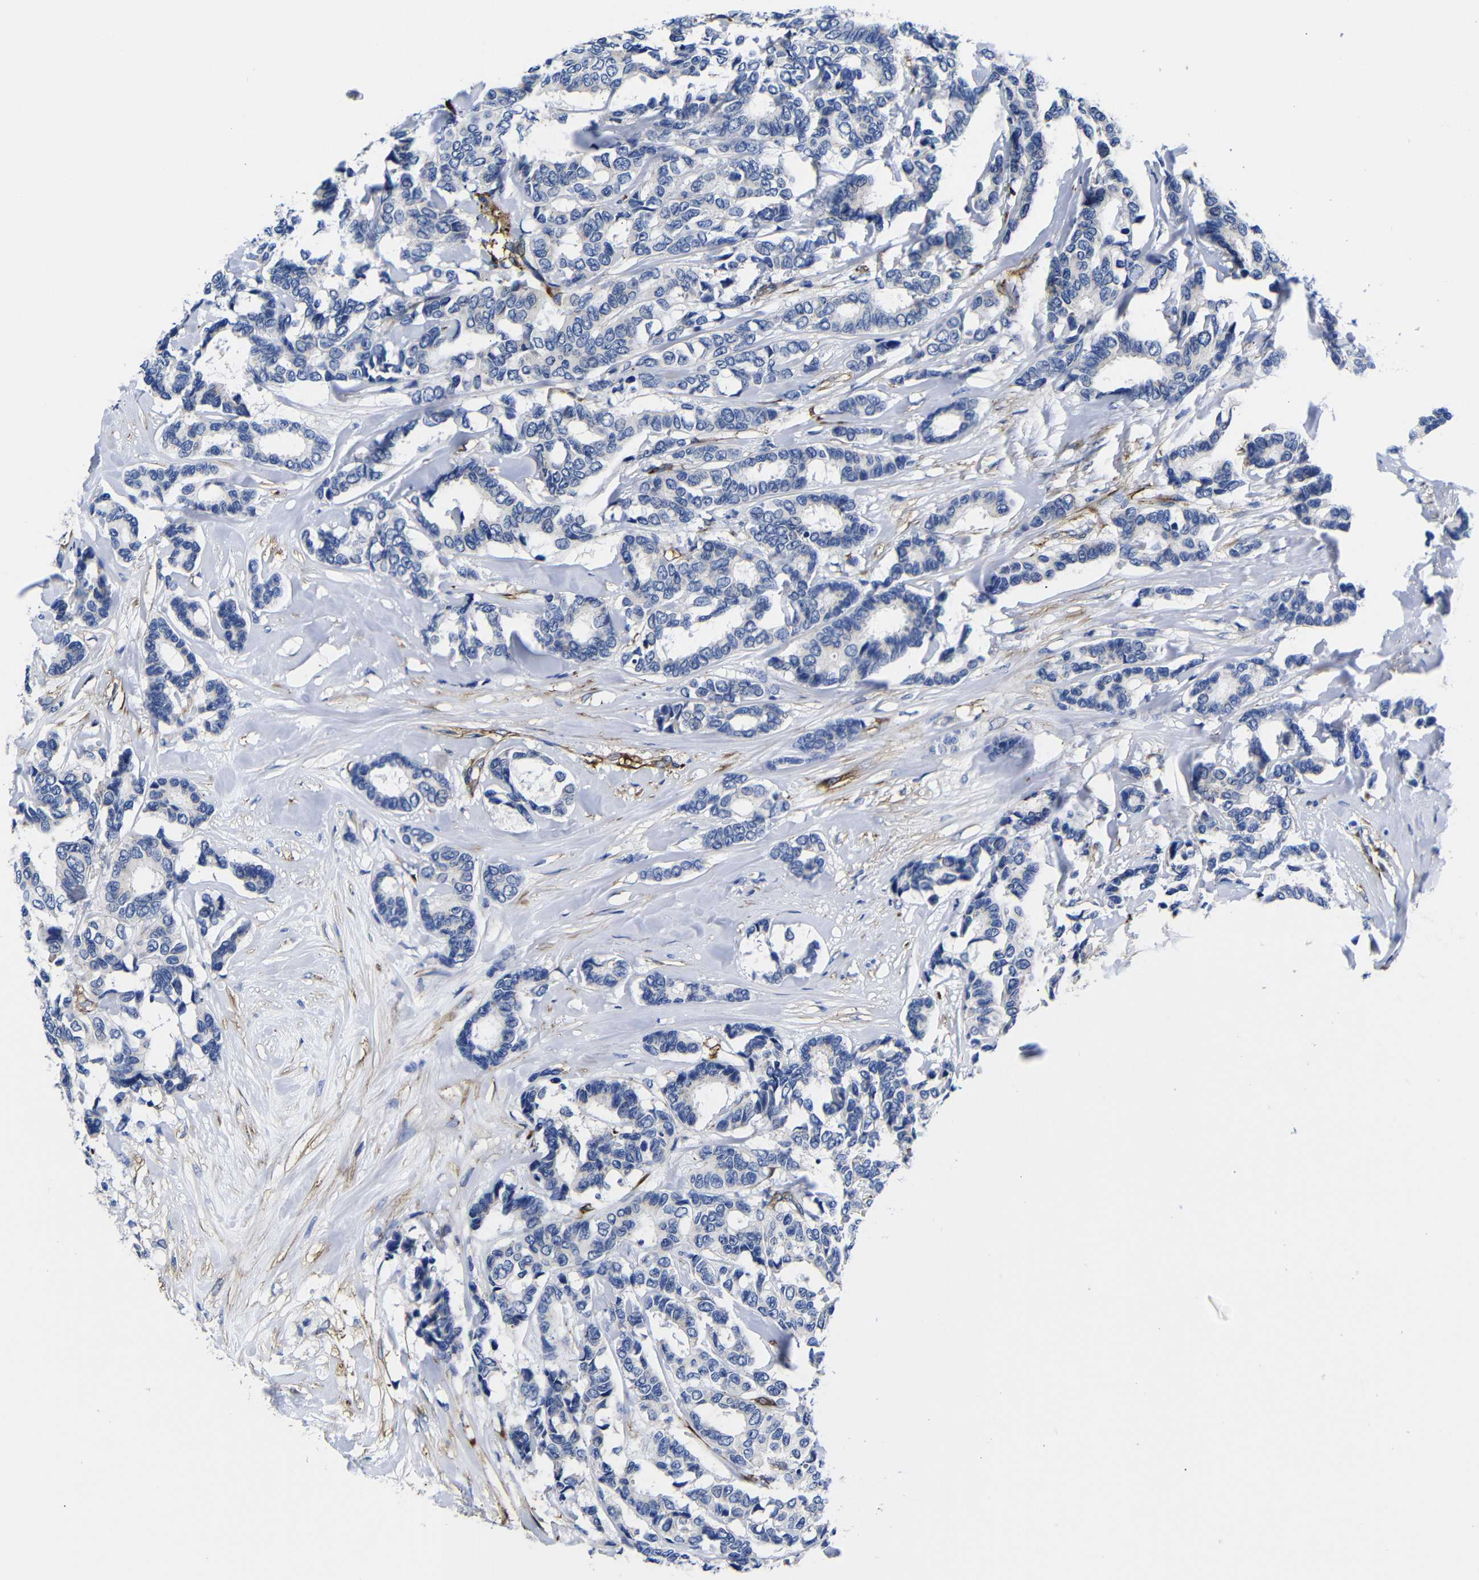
{"staining": {"intensity": "negative", "quantity": "none", "location": "none"}, "tissue": "breast cancer", "cell_type": "Tumor cells", "image_type": "cancer", "snomed": [{"axis": "morphology", "description": "Duct carcinoma"}, {"axis": "topography", "description": "Breast"}], "caption": "A histopathology image of breast cancer stained for a protein demonstrates no brown staining in tumor cells.", "gene": "LRIG1", "patient": {"sex": "female", "age": 87}}